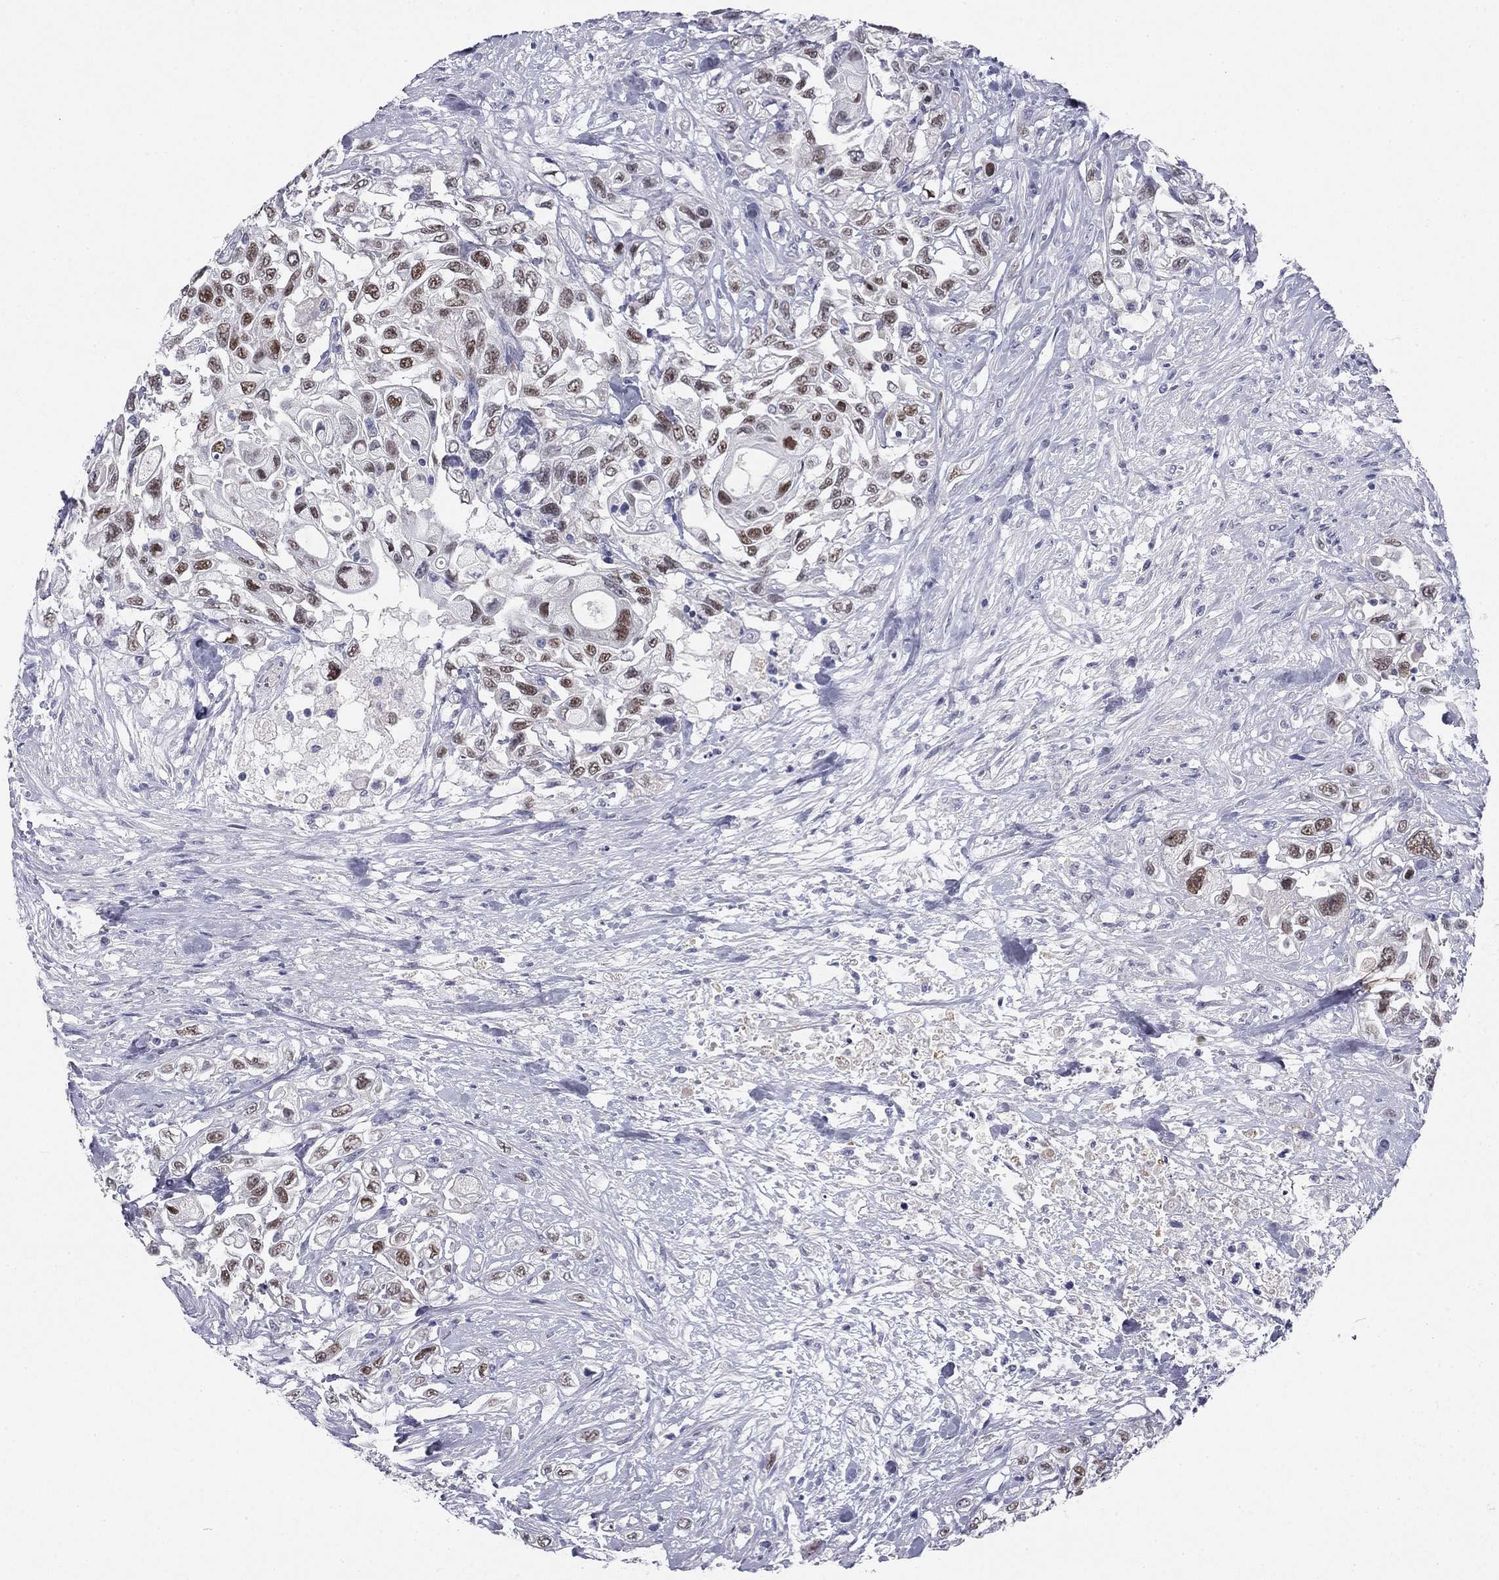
{"staining": {"intensity": "strong", "quantity": "<25%", "location": "nuclear"}, "tissue": "urothelial cancer", "cell_type": "Tumor cells", "image_type": "cancer", "snomed": [{"axis": "morphology", "description": "Urothelial carcinoma, High grade"}, {"axis": "topography", "description": "Urinary bladder"}], "caption": "Immunohistochemistry (IHC) of high-grade urothelial carcinoma shows medium levels of strong nuclear expression in about <25% of tumor cells.", "gene": "TFAP2B", "patient": {"sex": "female", "age": 56}}